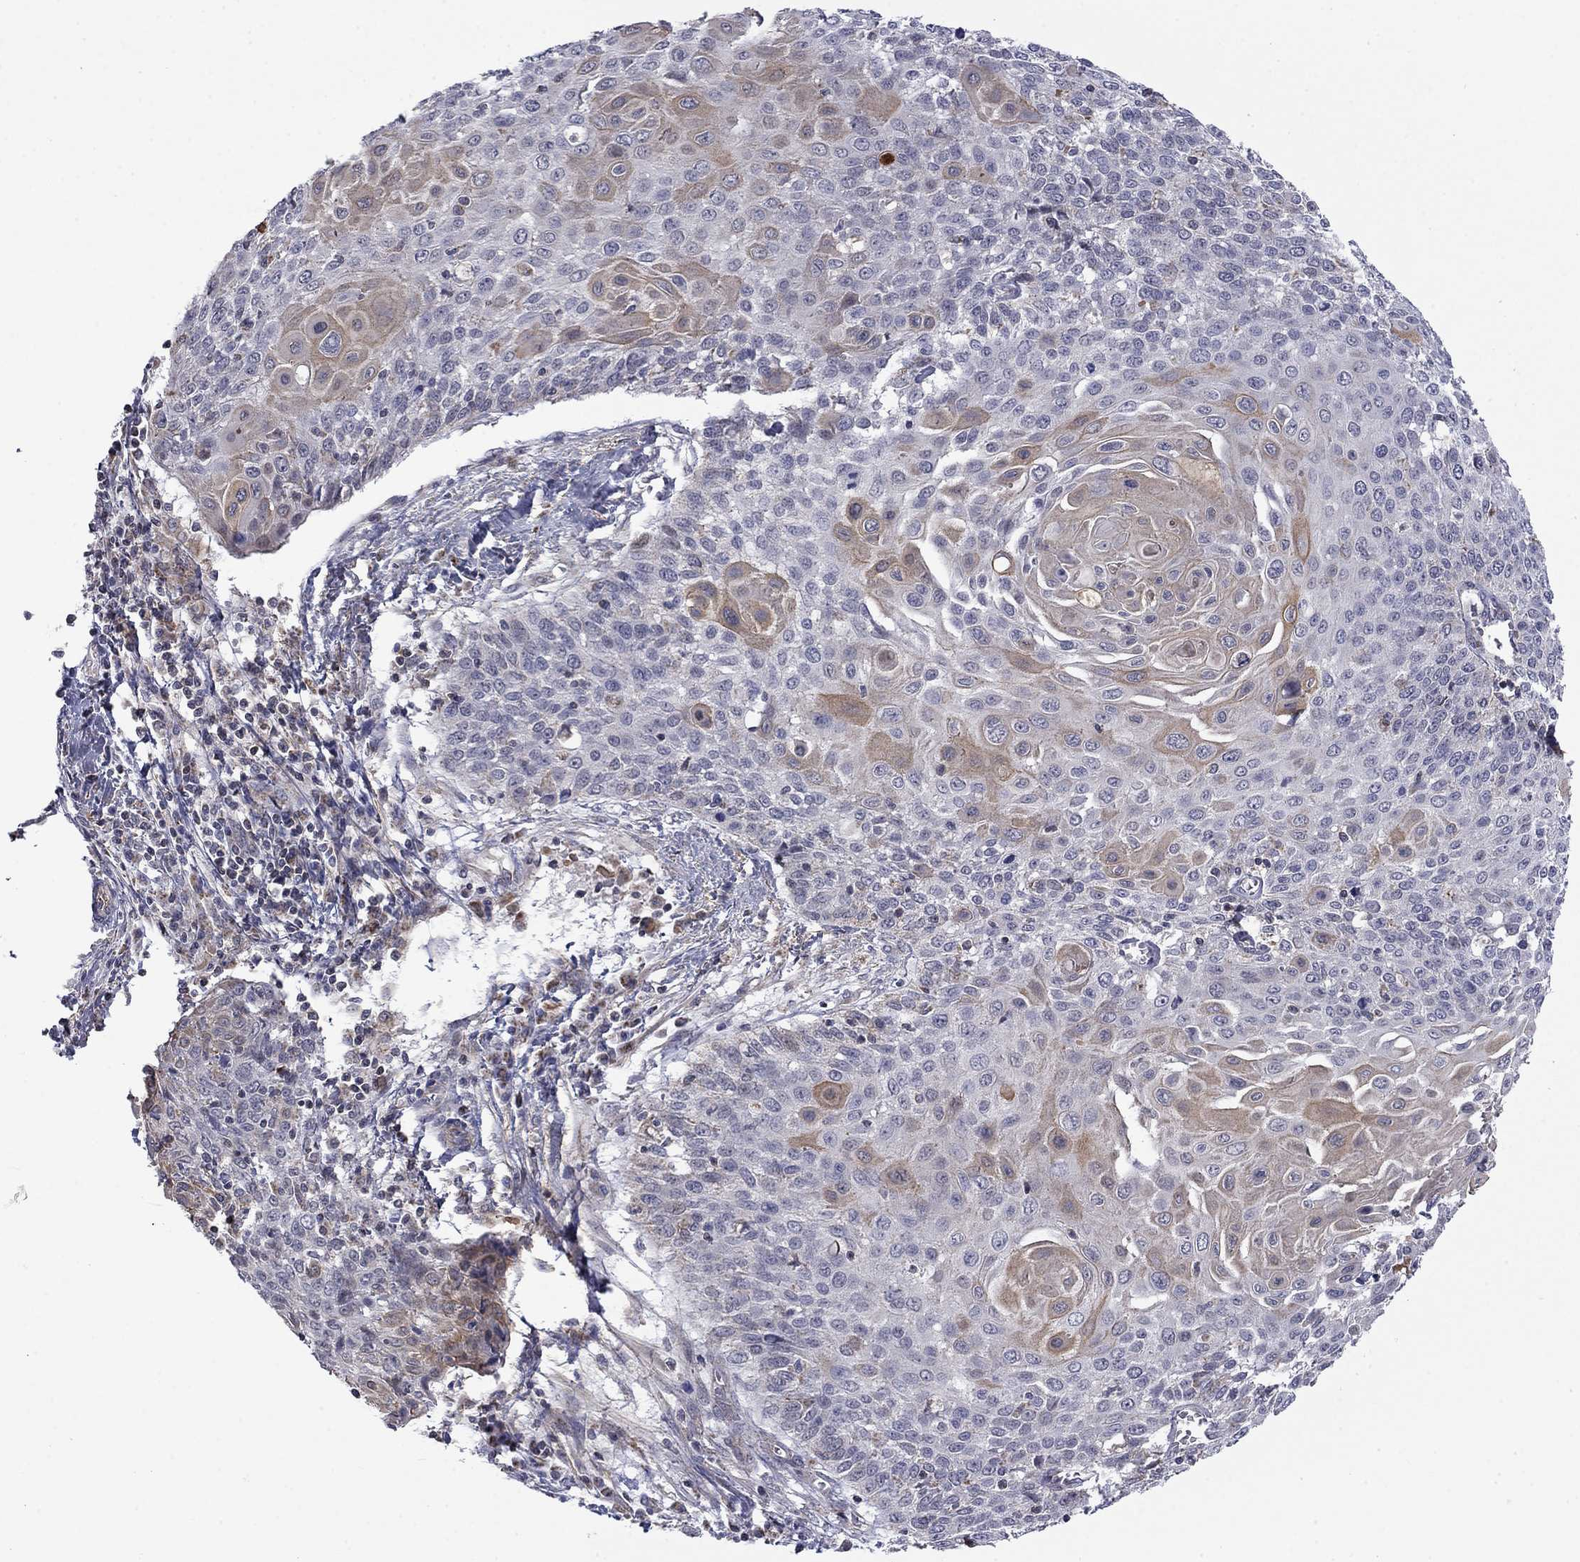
{"staining": {"intensity": "weak", "quantity": "<25%", "location": "cytoplasmic/membranous"}, "tissue": "cervical cancer", "cell_type": "Tumor cells", "image_type": "cancer", "snomed": [{"axis": "morphology", "description": "Squamous cell carcinoma, NOS"}, {"axis": "topography", "description": "Cervix"}], "caption": "Immunohistochemistry (IHC) of cervical squamous cell carcinoma shows no expression in tumor cells. (Immunohistochemistry (IHC), brightfield microscopy, high magnification).", "gene": "DOP1B", "patient": {"sex": "female", "age": 39}}